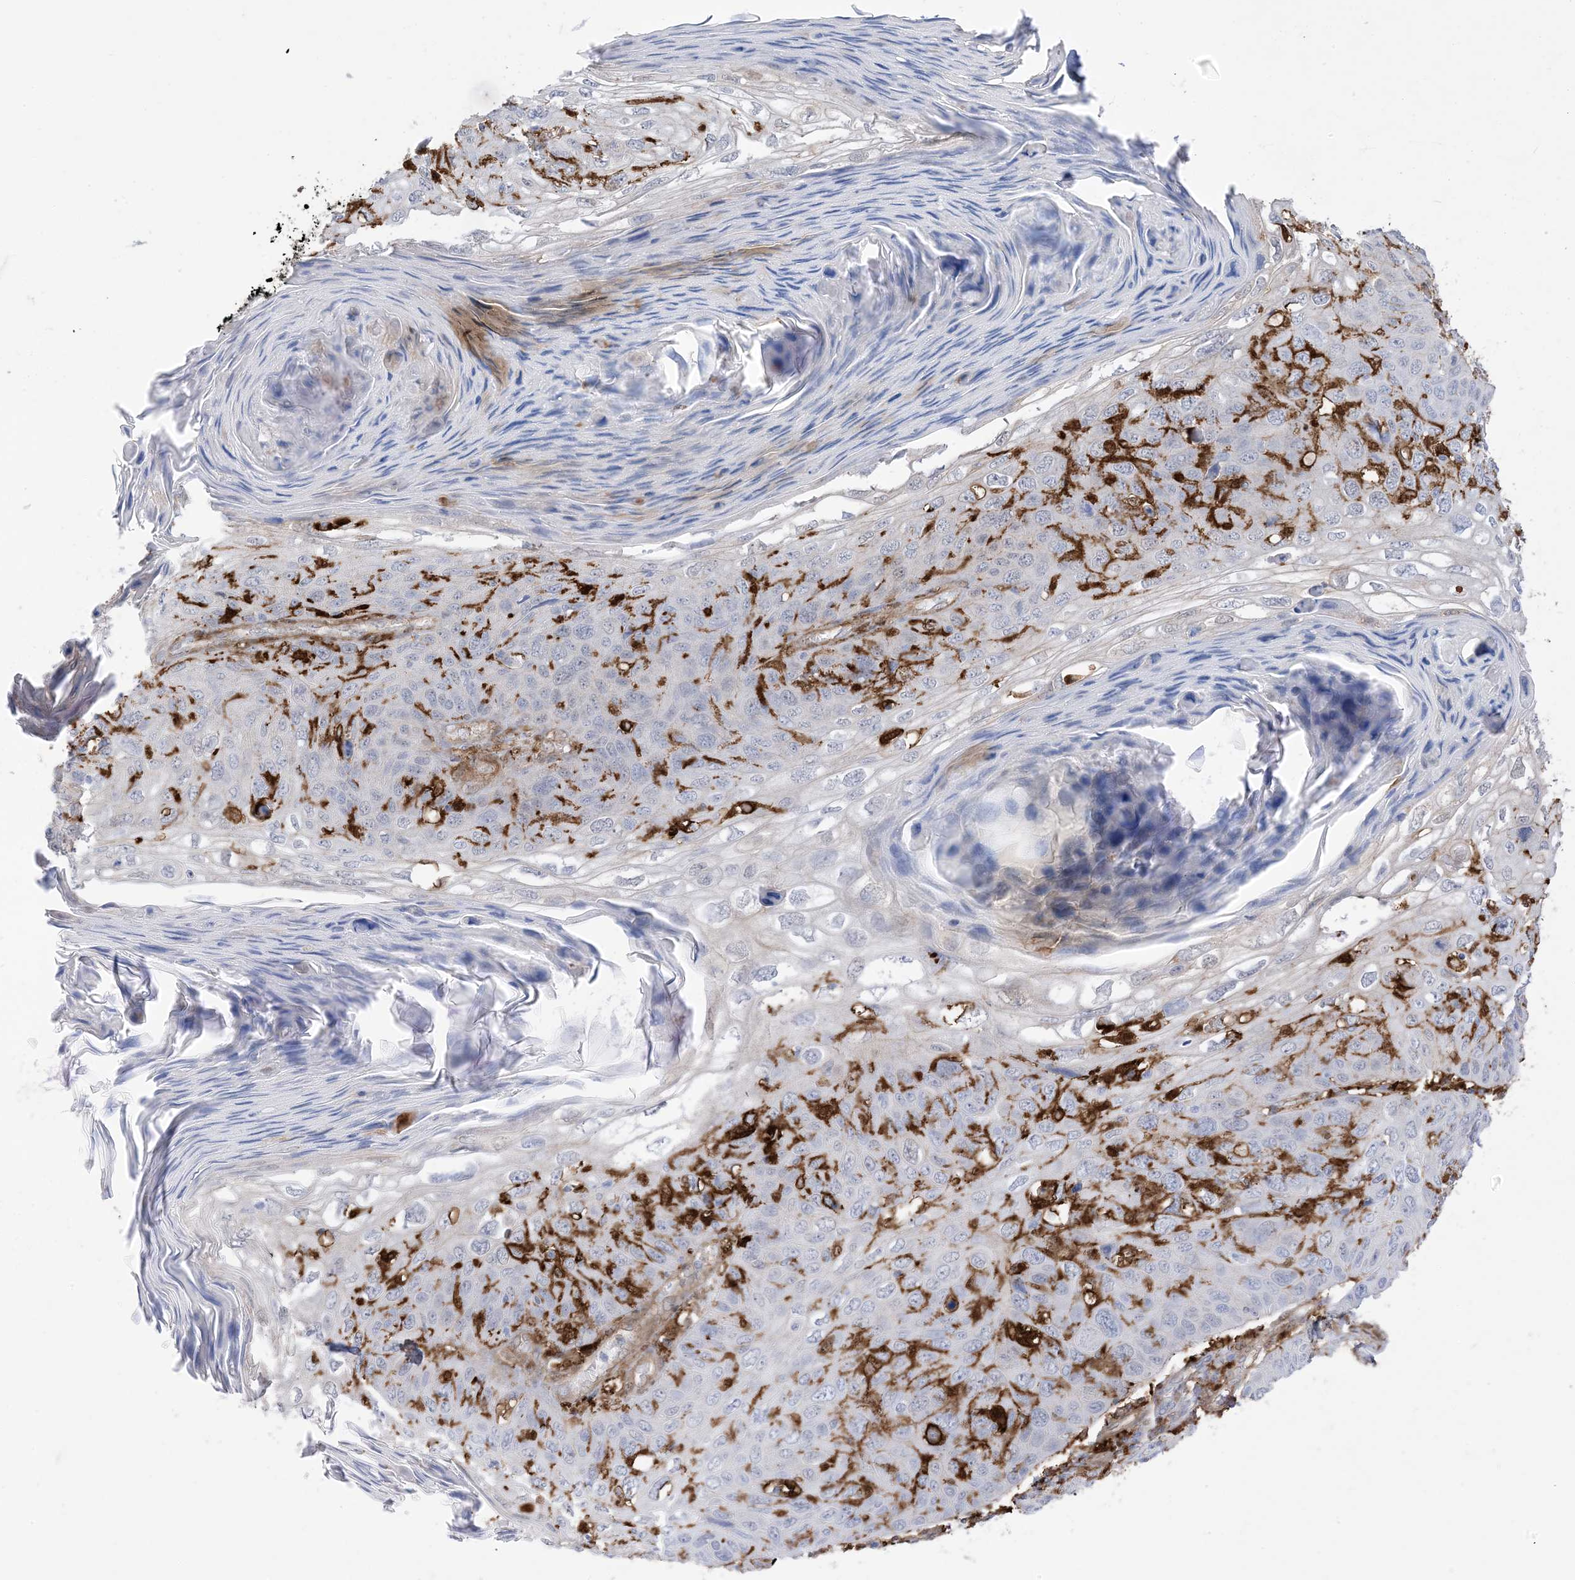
{"staining": {"intensity": "negative", "quantity": "none", "location": "none"}, "tissue": "skin cancer", "cell_type": "Tumor cells", "image_type": "cancer", "snomed": [{"axis": "morphology", "description": "Squamous cell carcinoma, NOS"}, {"axis": "topography", "description": "Skin"}], "caption": "Immunohistochemical staining of skin squamous cell carcinoma reveals no significant expression in tumor cells.", "gene": "GSN", "patient": {"sex": "female", "age": 90}}